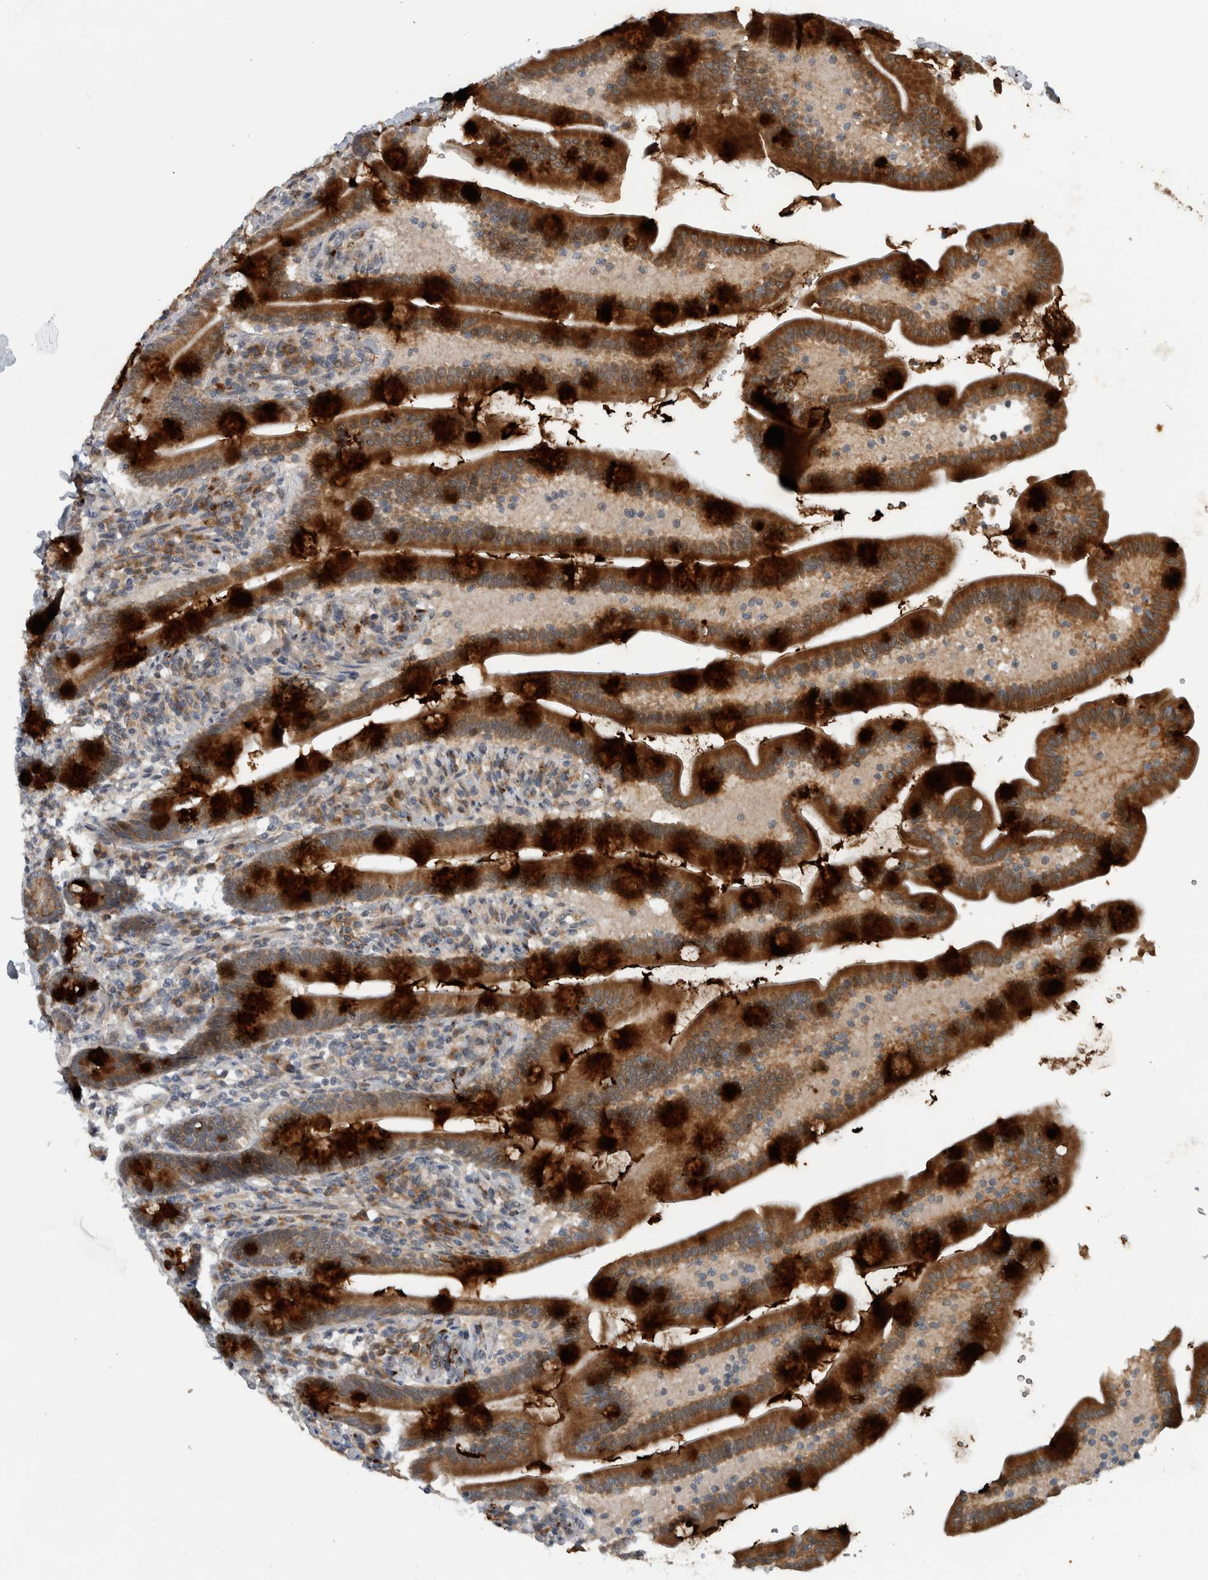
{"staining": {"intensity": "strong", "quantity": ">75%", "location": "cytoplasmic/membranous"}, "tissue": "duodenum", "cell_type": "Glandular cells", "image_type": "normal", "snomed": [{"axis": "morphology", "description": "Normal tissue, NOS"}, {"axis": "topography", "description": "Duodenum"}], "caption": "An image of duodenum stained for a protein reveals strong cytoplasmic/membranous brown staining in glandular cells. The staining was performed using DAB, with brown indicating positive protein expression. Nuclei are stained blue with hematoxylin.", "gene": "GBA2", "patient": {"sex": "male", "age": 54}}